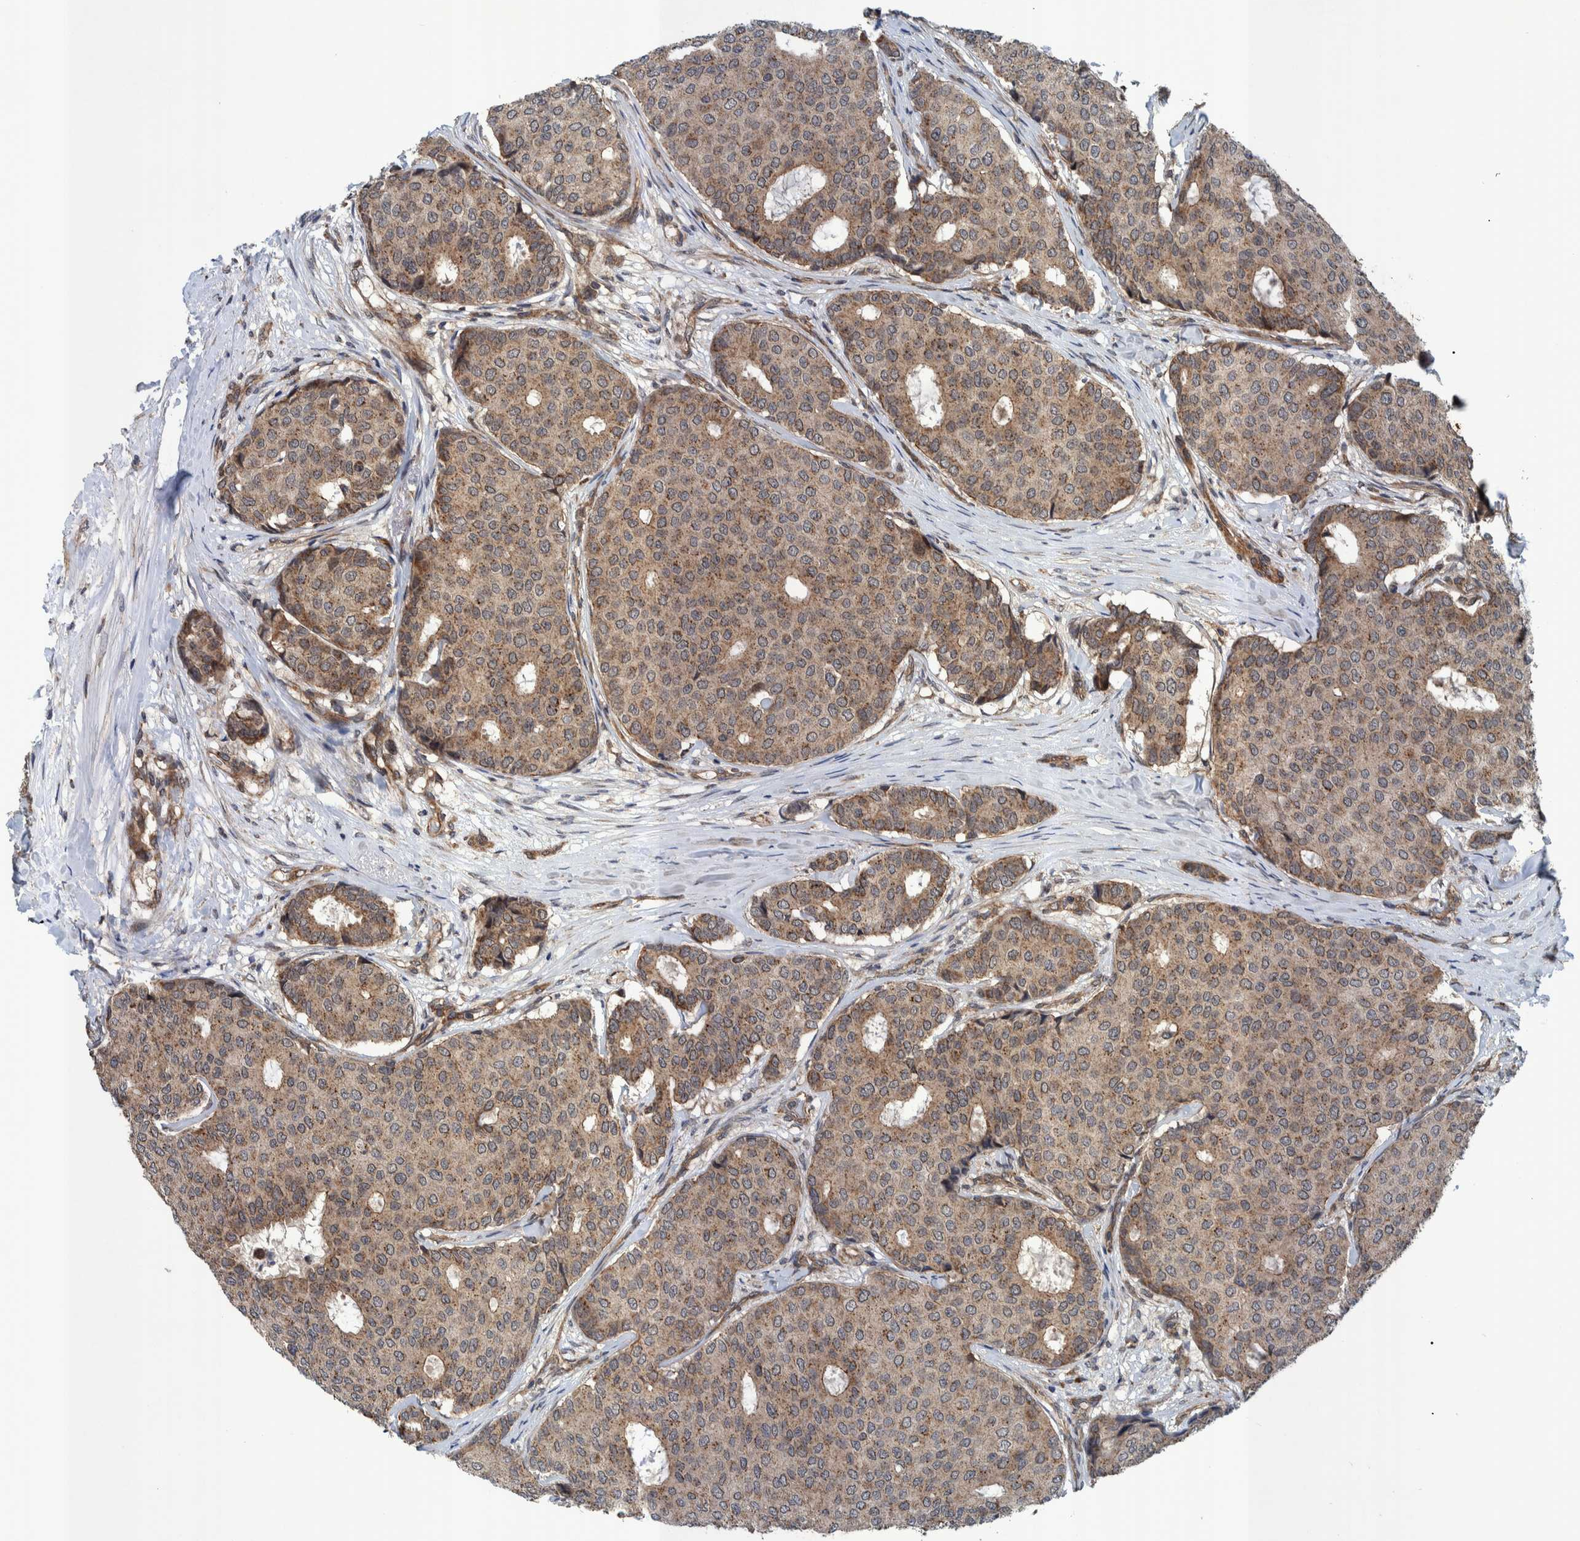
{"staining": {"intensity": "moderate", "quantity": ">75%", "location": "cytoplasmic/membranous"}, "tissue": "breast cancer", "cell_type": "Tumor cells", "image_type": "cancer", "snomed": [{"axis": "morphology", "description": "Duct carcinoma"}, {"axis": "topography", "description": "Breast"}], "caption": "Invasive ductal carcinoma (breast) stained with DAB IHC demonstrates medium levels of moderate cytoplasmic/membranous staining in about >75% of tumor cells.", "gene": "MRPS7", "patient": {"sex": "female", "age": 75}}